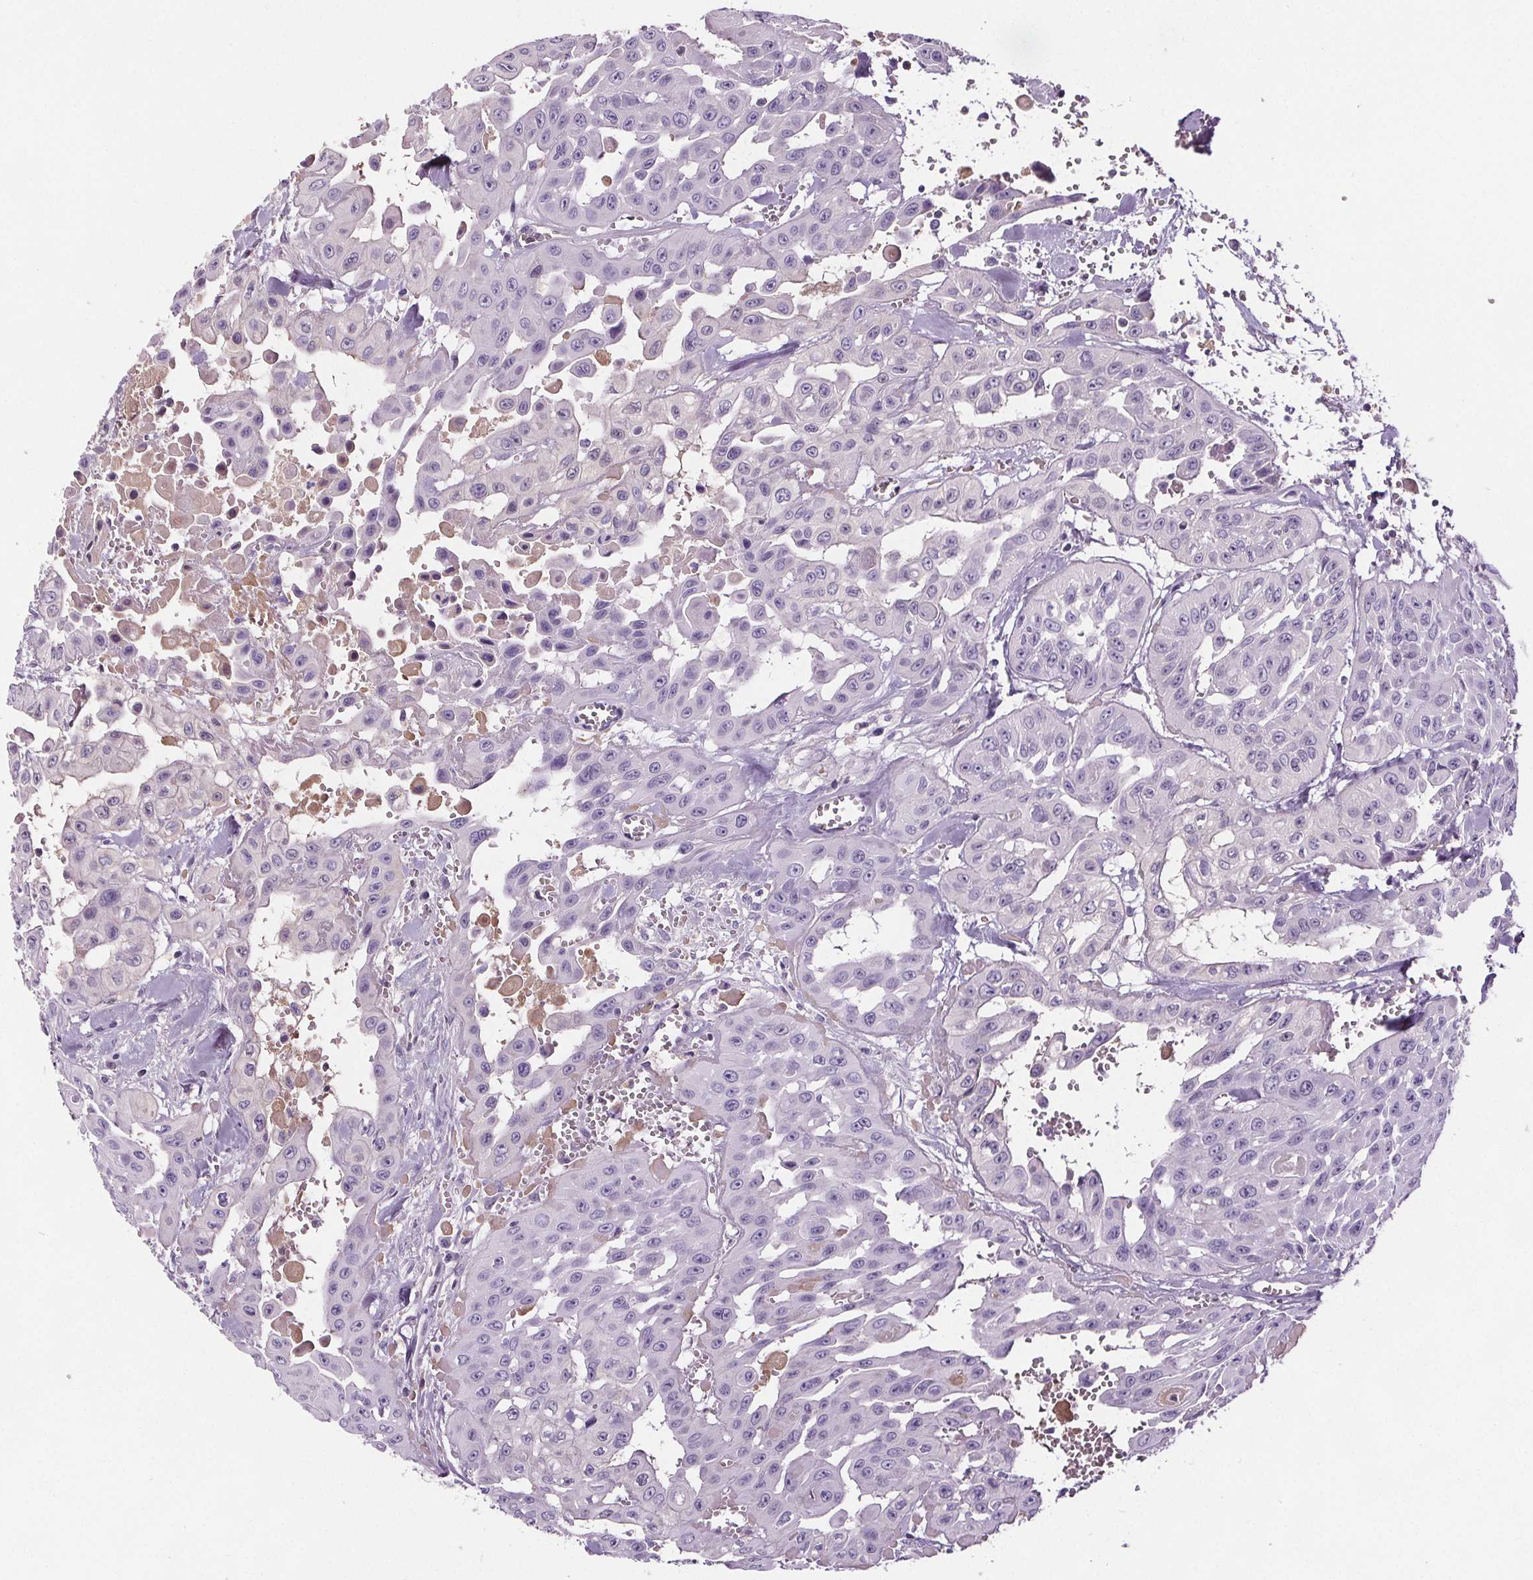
{"staining": {"intensity": "negative", "quantity": "none", "location": "none"}, "tissue": "head and neck cancer", "cell_type": "Tumor cells", "image_type": "cancer", "snomed": [{"axis": "morphology", "description": "Adenocarcinoma, NOS"}, {"axis": "topography", "description": "Head-Neck"}], "caption": "Immunohistochemistry of adenocarcinoma (head and neck) displays no positivity in tumor cells.", "gene": "CD5L", "patient": {"sex": "male", "age": 73}}